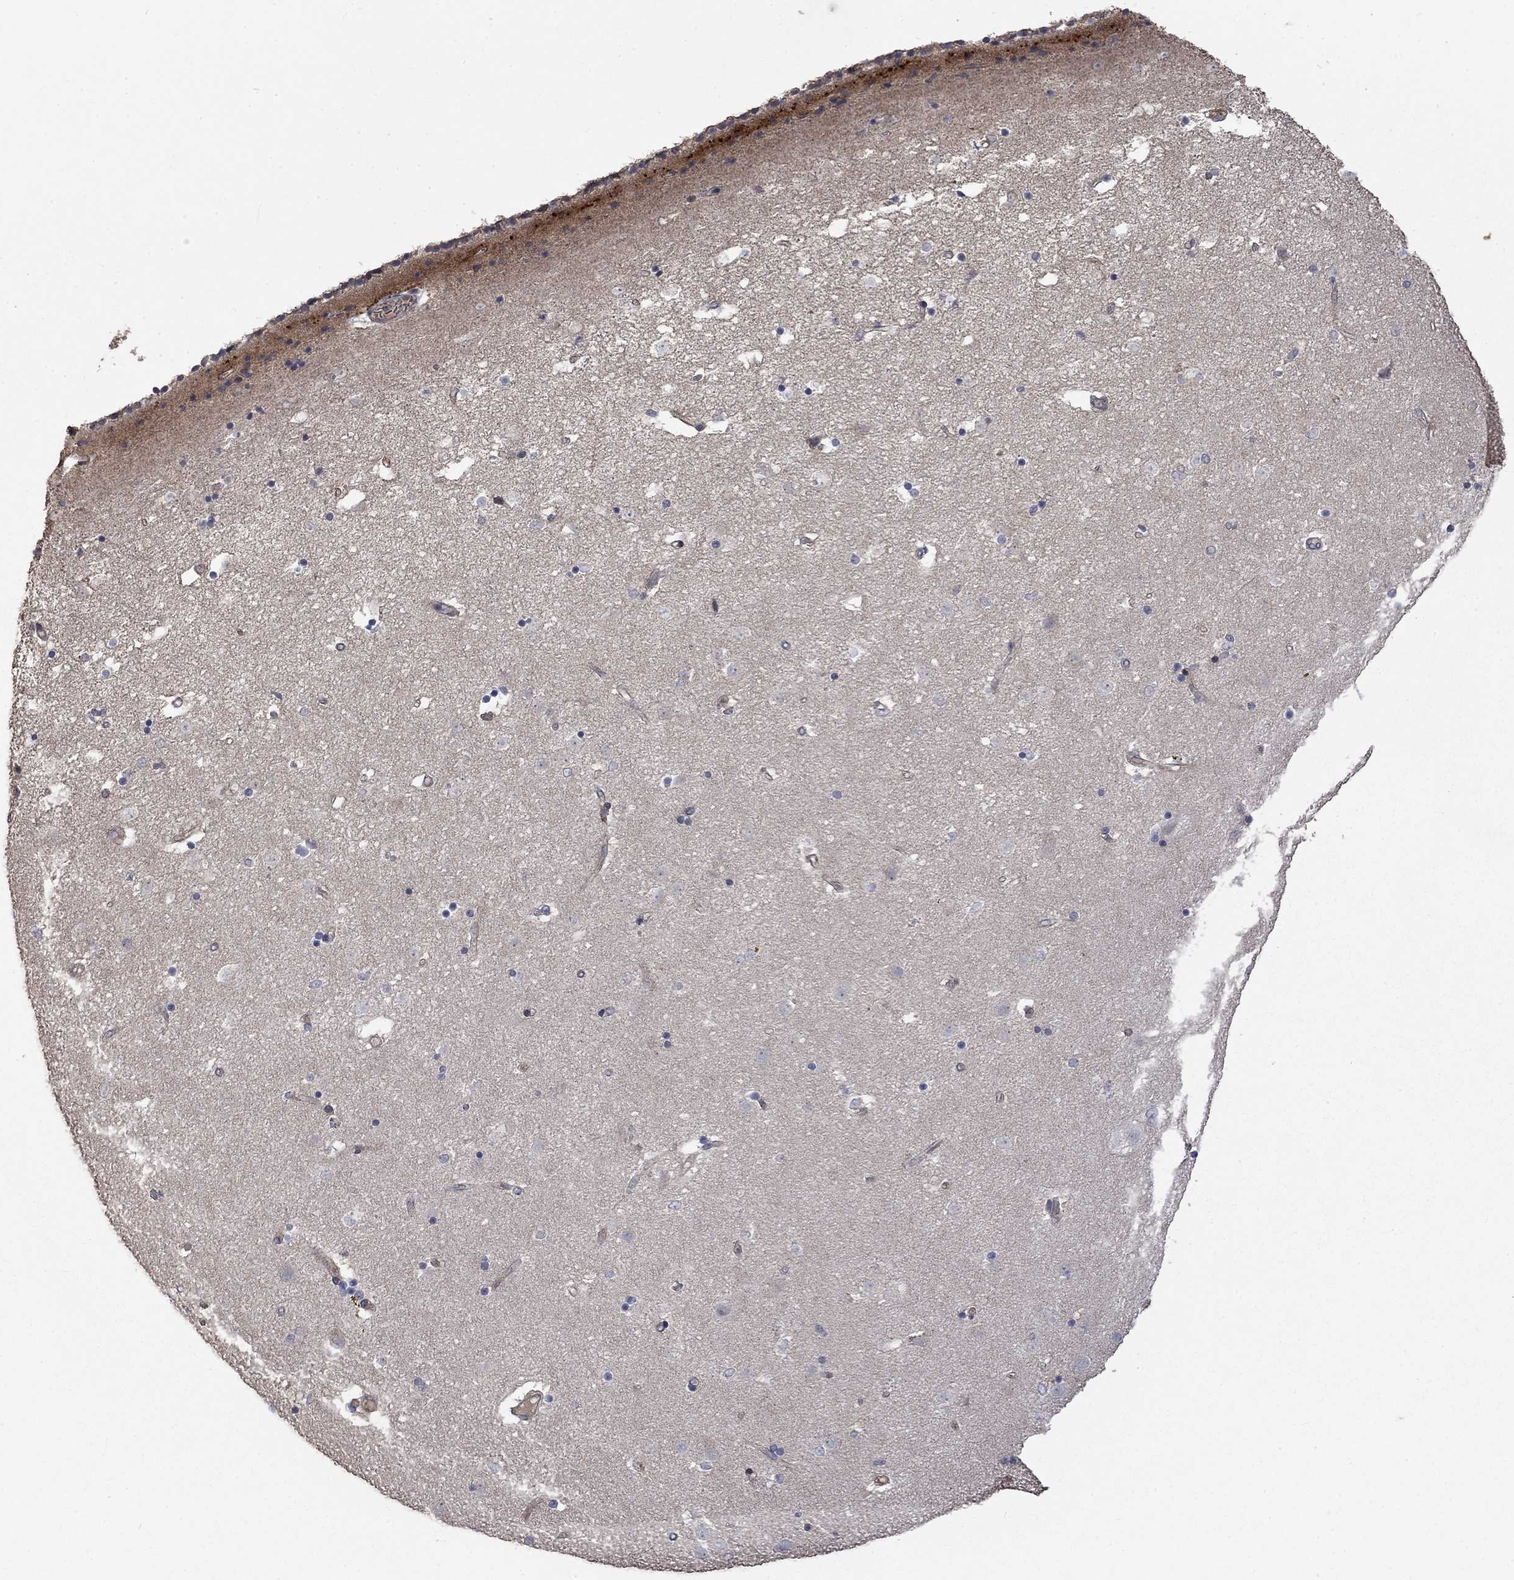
{"staining": {"intensity": "negative", "quantity": "none", "location": "none"}, "tissue": "caudate", "cell_type": "Glial cells", "image_type": "normal", "snomed": [{"axis": "morphology", "description": "Normal tissue, NOS"}, {"axis": "topography", "description": "Lateral ventricle wall"}], "caption": "Caudate was stained to show a protein in brown. There is no significant expression in glial cells. Brightfield microscopy of IHC stained with DAB (3,3'-diaminobenzidine) (brown) and hematoxylin (blue), captured at high magnification.", "gene": "VCAN", "patient": {"sex": "female", "age": 71}}